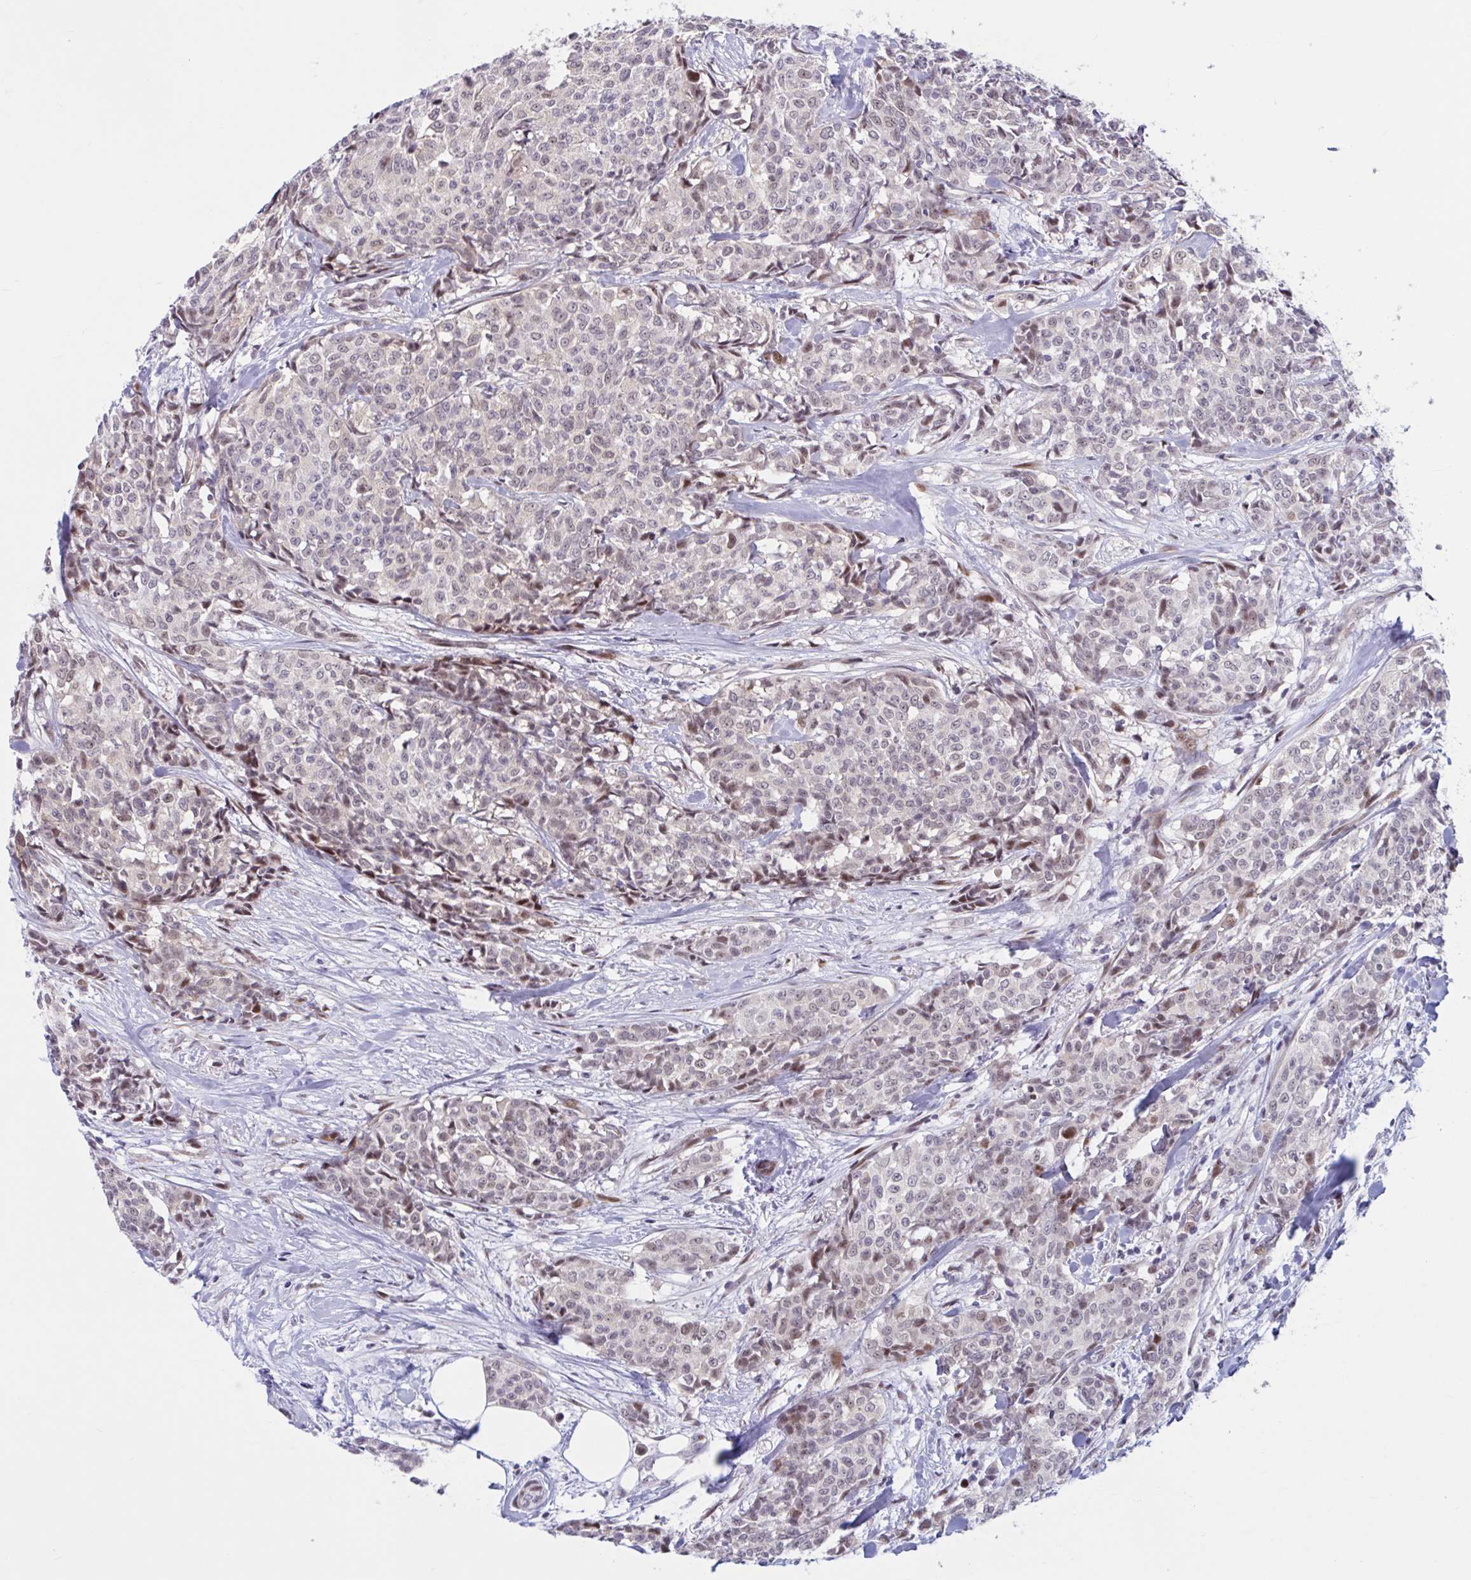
{"staining": {"intensity": "weak", "quantity": "25%-75%", "location": "nuclear"}, "tissue": "breast cancer", "cell_type": "Tumor cells", "image_type": "cancer", "snomed": [{"axis": "morphology", "description": "Duct carcinoma"}, {"axis": "topography", "description": "Breast"}], "caption": "IHC of human breast cancer demonstrates low levels of weak nuclear staining in about 25%-75% of tumor cells.", "gene": "RBL1", "patient": {"sex": "female", "age": 91}}